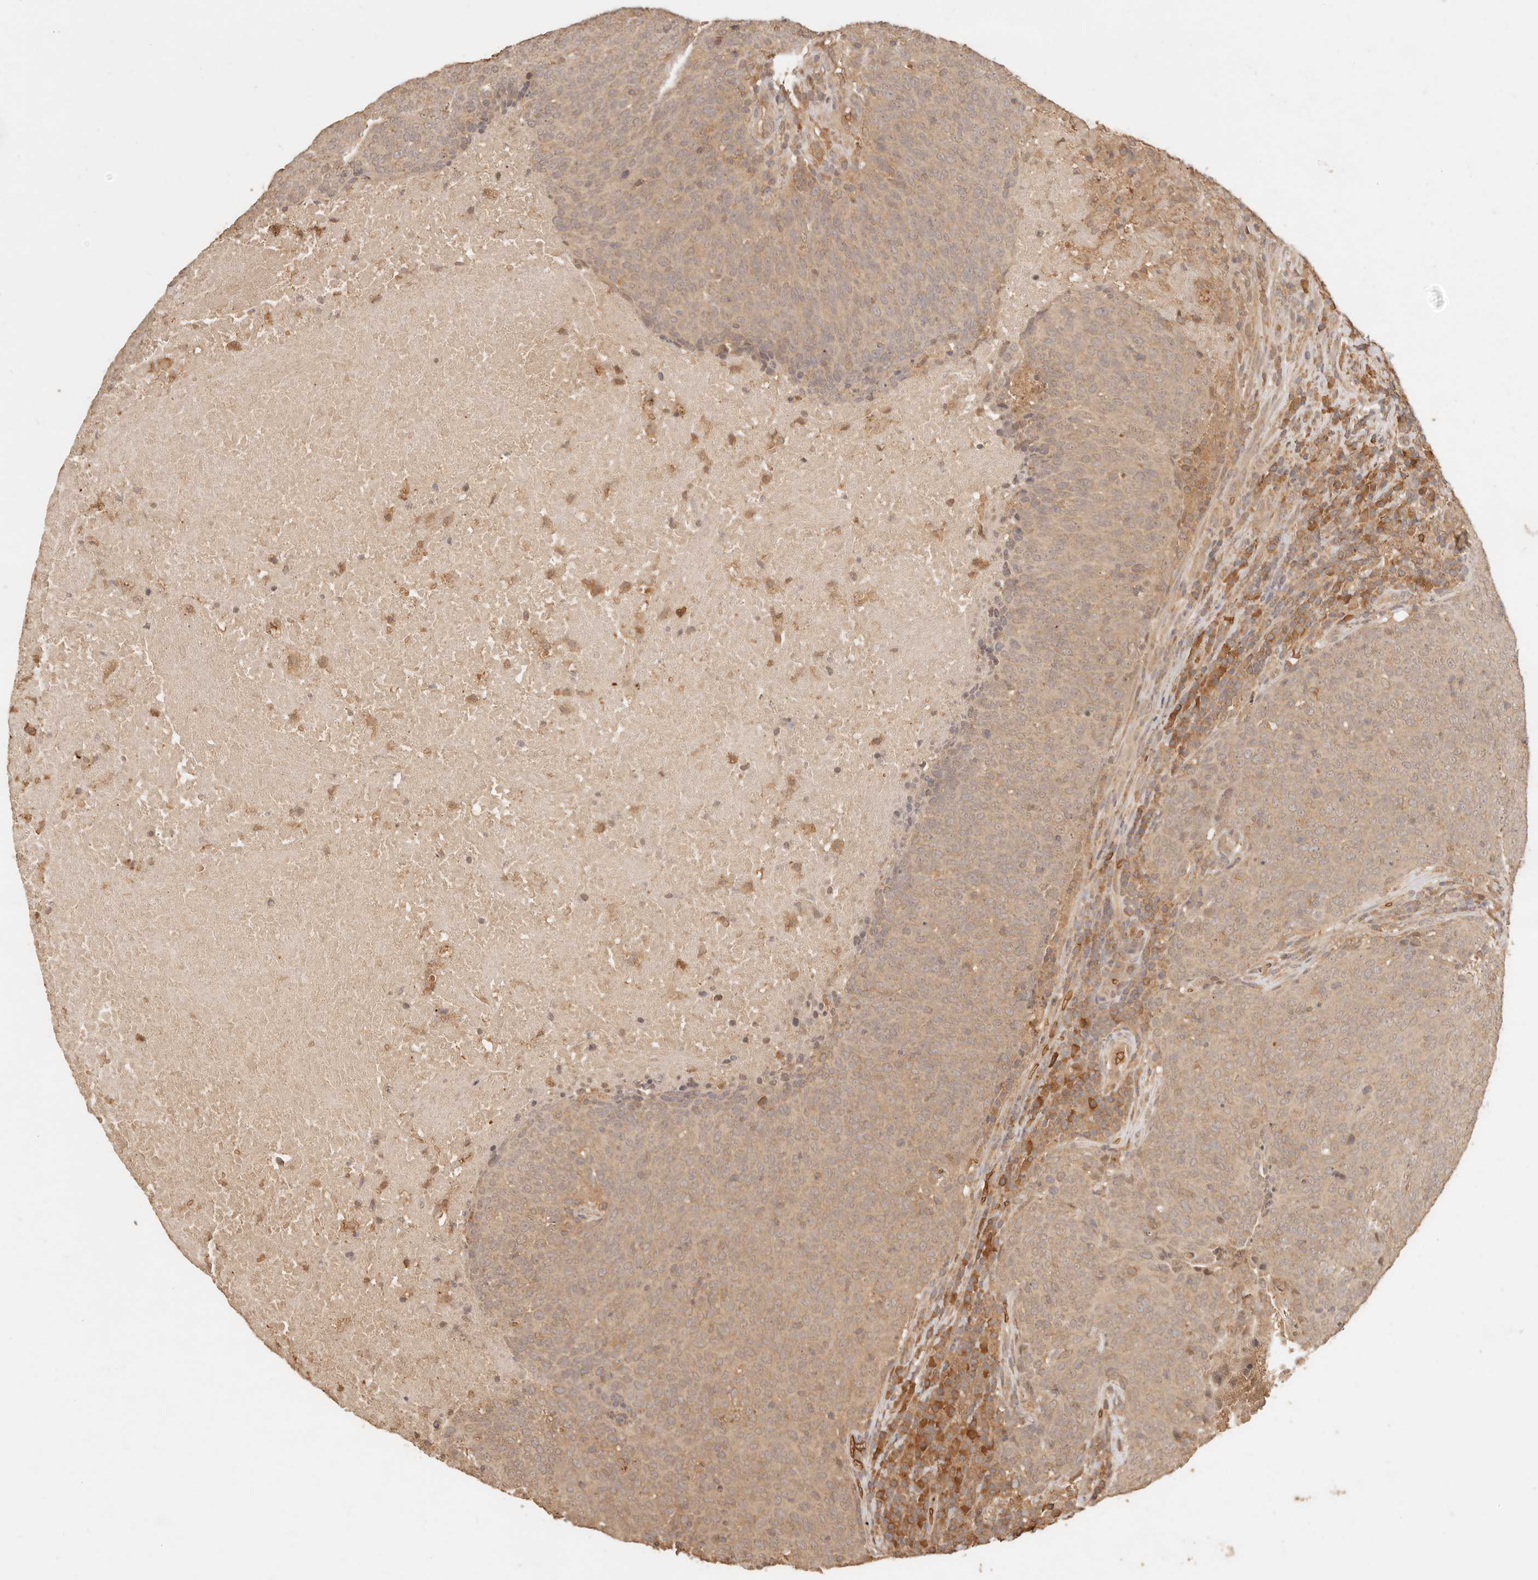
{"staining": {"intensity": "weak", "quantity": ">75%", "location": "cytoplasmic/membranous"}, "tissue": "head and neck cancer", "cell_type": "Tumor cells", "image_type": "cancer", "snomed": [{"axis": "morphology", "description": "Squamous cell carcinoma, NOS"}, {"axis": "morphology", "description": "Squamous cell carcinoma, metastatic, NOS"}, {"axis": "topography", "description": "Lymph node"}, {"axis": "topography", "description": "Head-Neck"}], "caption": "The immunohistochemical stain highlights weak cytoplasmic/membranous expression in tumor cells of head and neck cancer tissue.", "gene": "INTS11", "patient": {"sex": "male", "age": 62}}